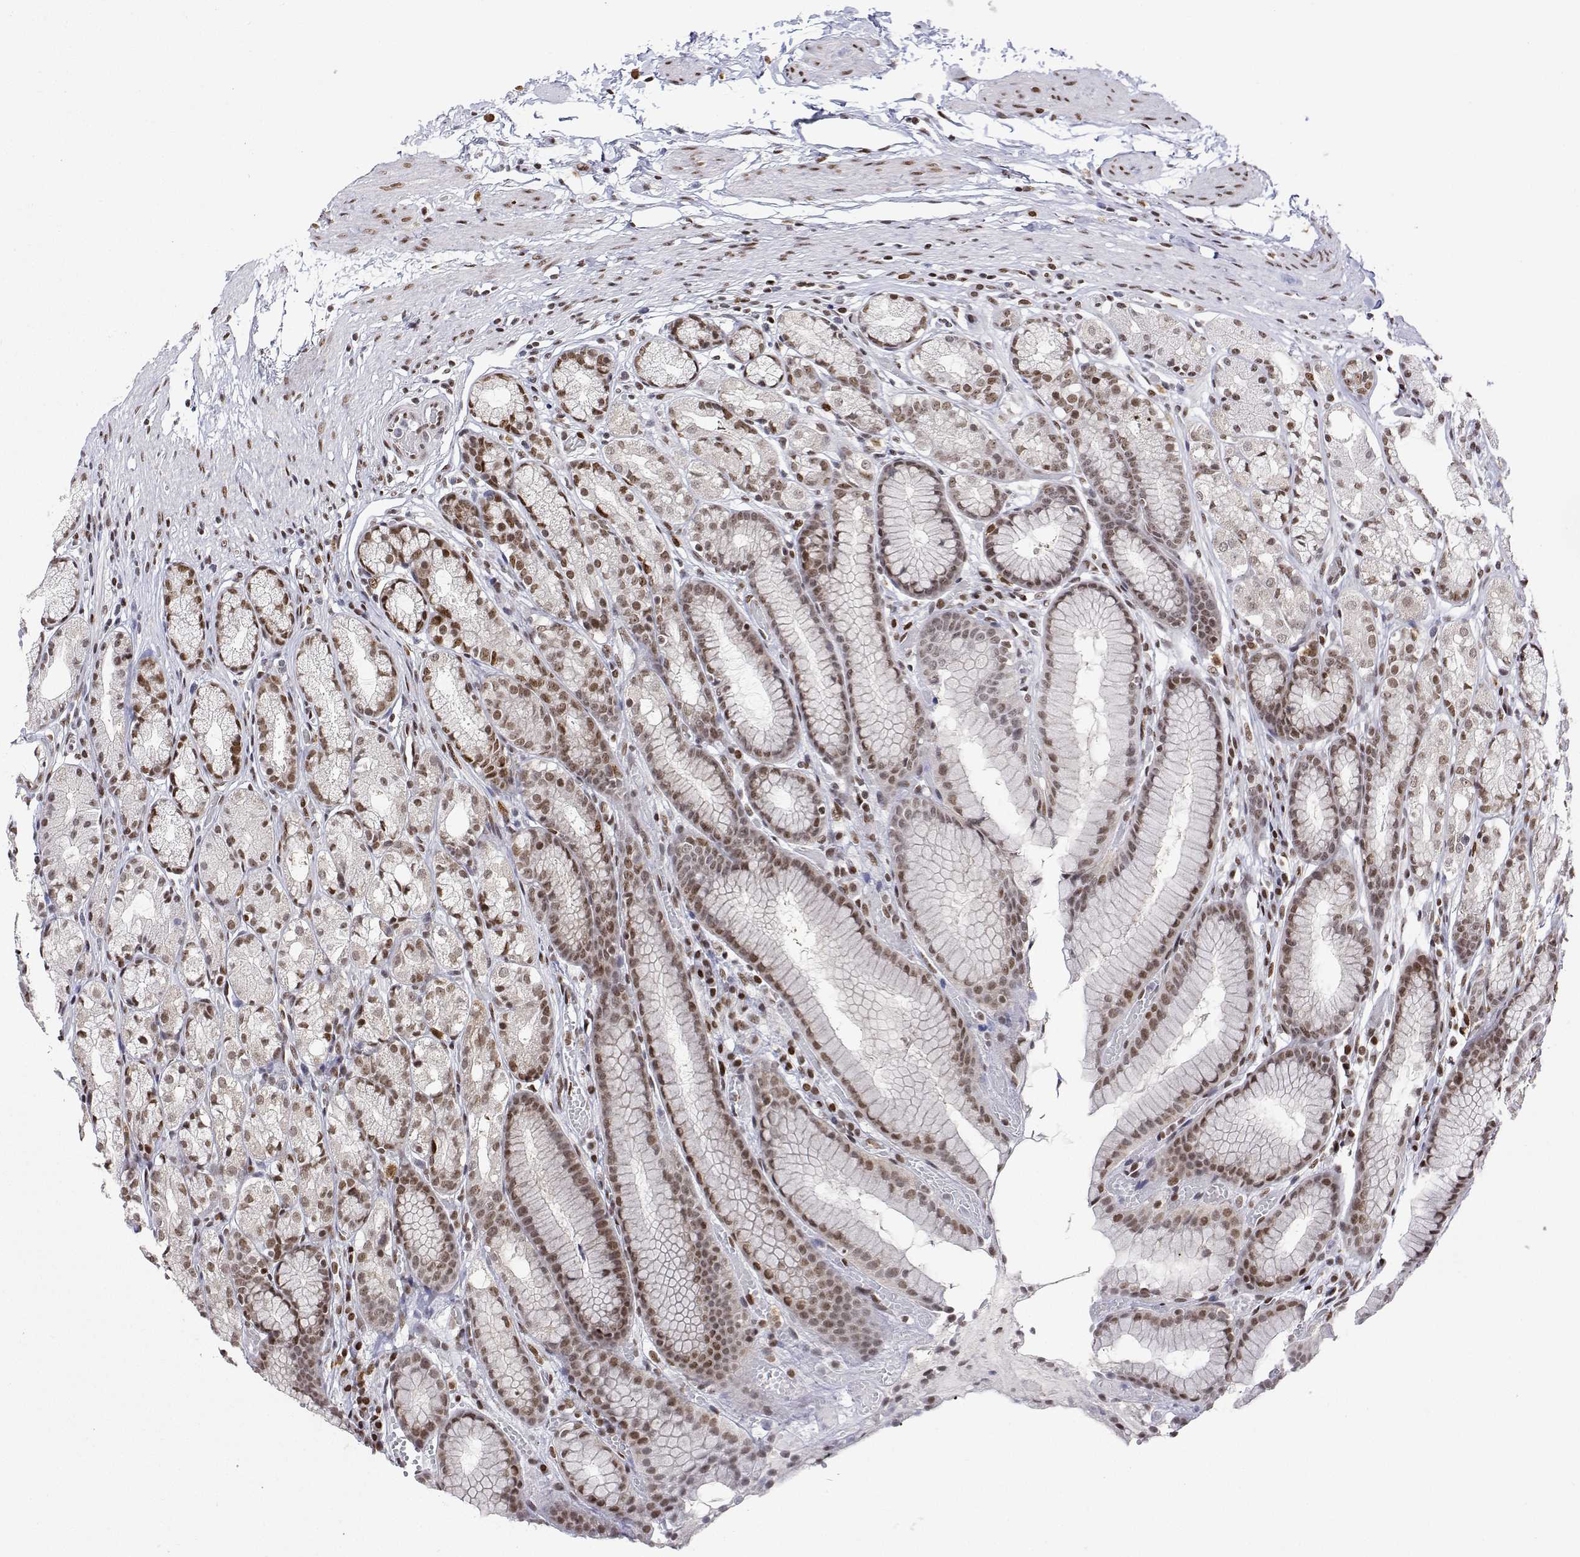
{"staining": {"intensity": "moderate", "quantity": "25%-75%", "location": "nuclear"}, "tissue": "stomach", "cell_type": "Glandular cells", "image_type": "normal", "snomed": [{"axis": "morphology", "description": "Normal tissue, NOS"}, {"axis": "topography", "description": "Stomach"}], "caption": "Protein staining of unremarkable stomach exhibits moderate nuclear positivity in approximately 25%-75% of glandular cells.", "gene": "XPC", "patient": {"sex": "male", "age": 70}}